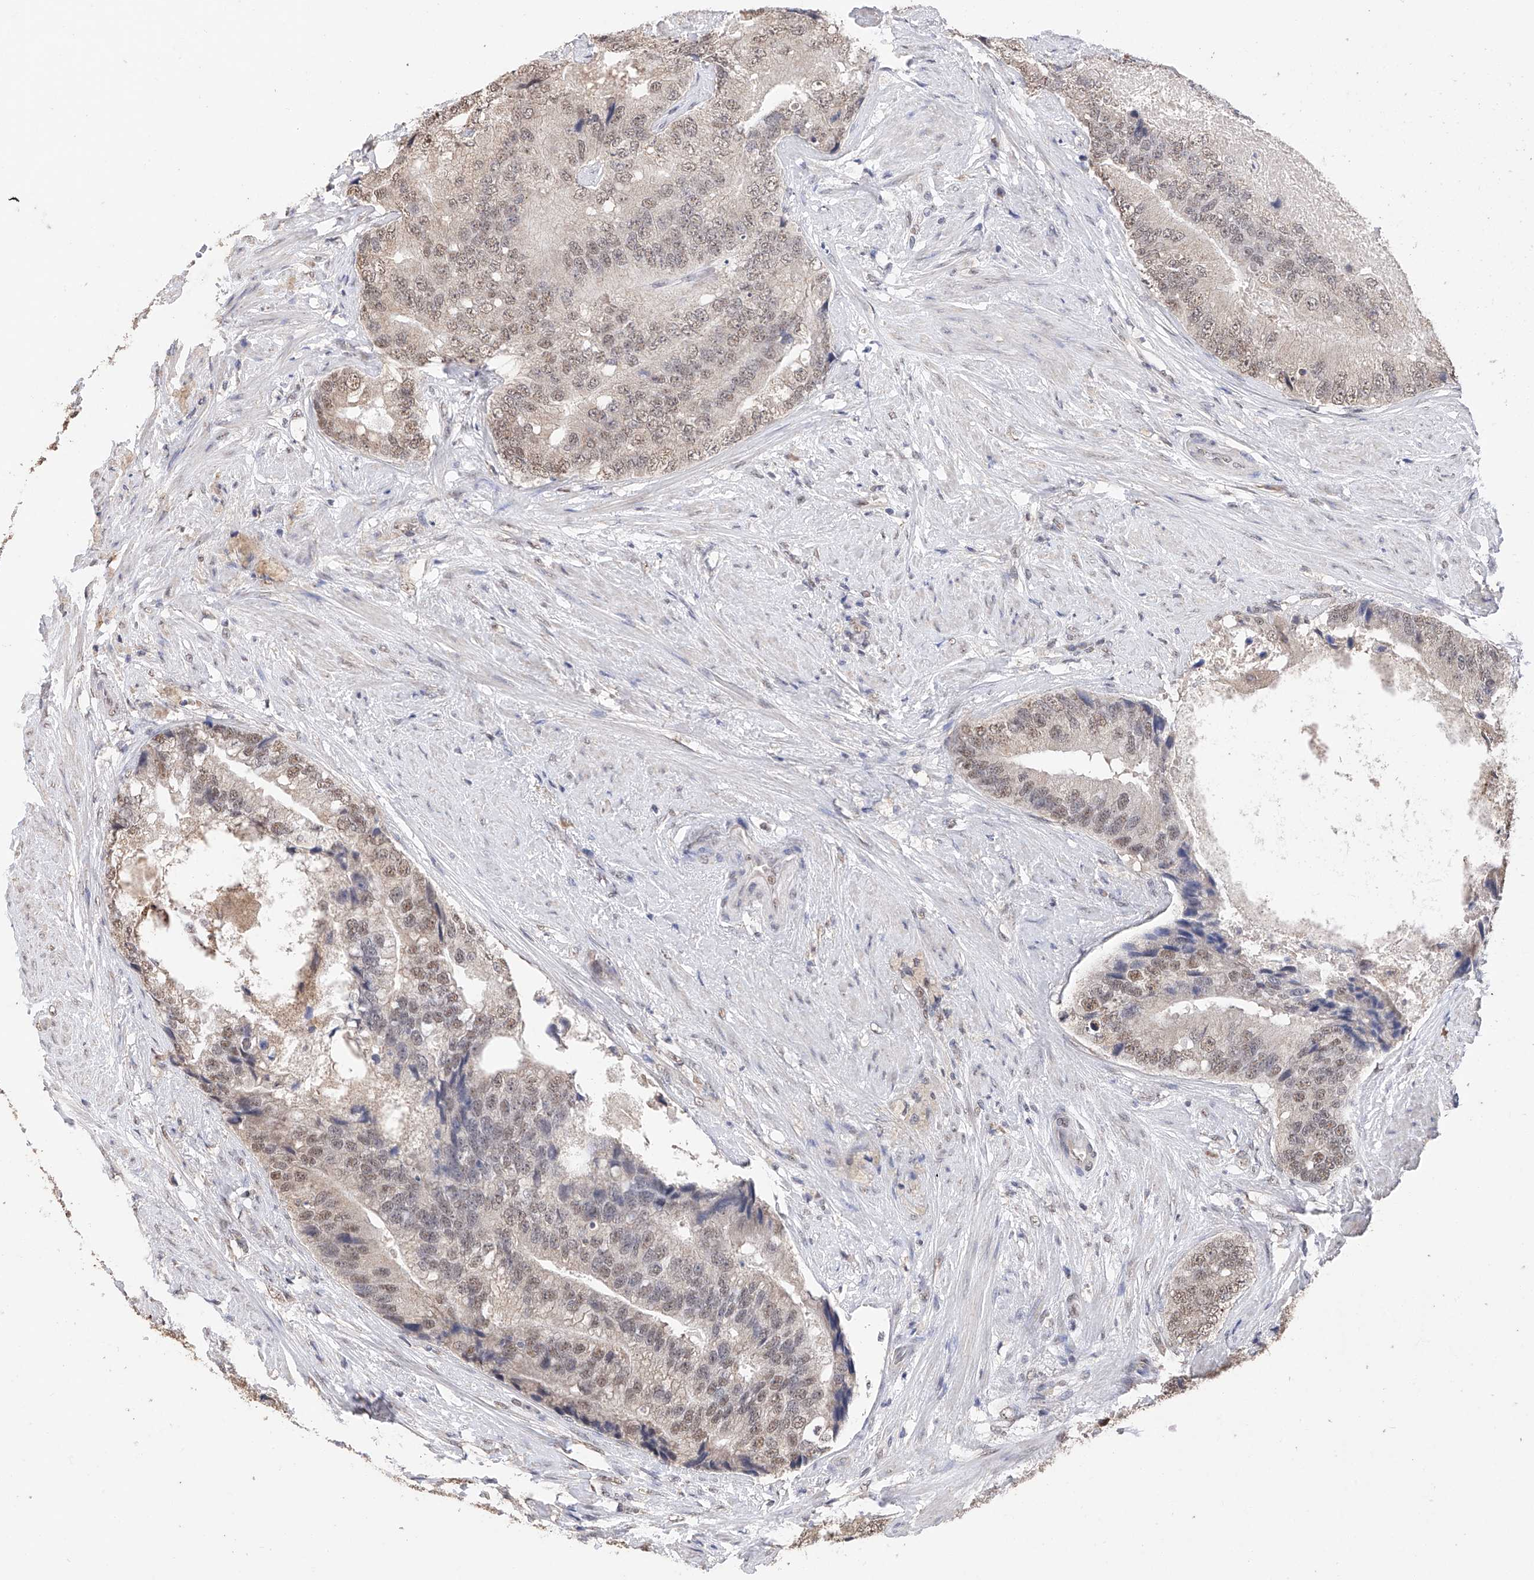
{"staining": {"intensity": "weak", "quantity": ">75%", "location": "nuclear"}, "tissue": "prostate cancer", "cell_type": "Tumor cells", "image_type": "cancer", "snomed": [{"axis": "morphology", "description": "Adenocarcinoma, High grade"}, {"axis": "topography", "description": "Prostate"}], "caption": "An immunohistochemistry (IHC) image of tumor tissue is shown. Protein staining in brown shows weak nuclear positivity in prostate high-grade adenocarcinoma within tumor cells.", "gene": "DMAP1", "patient": {"sex": "male", "age": 70}}